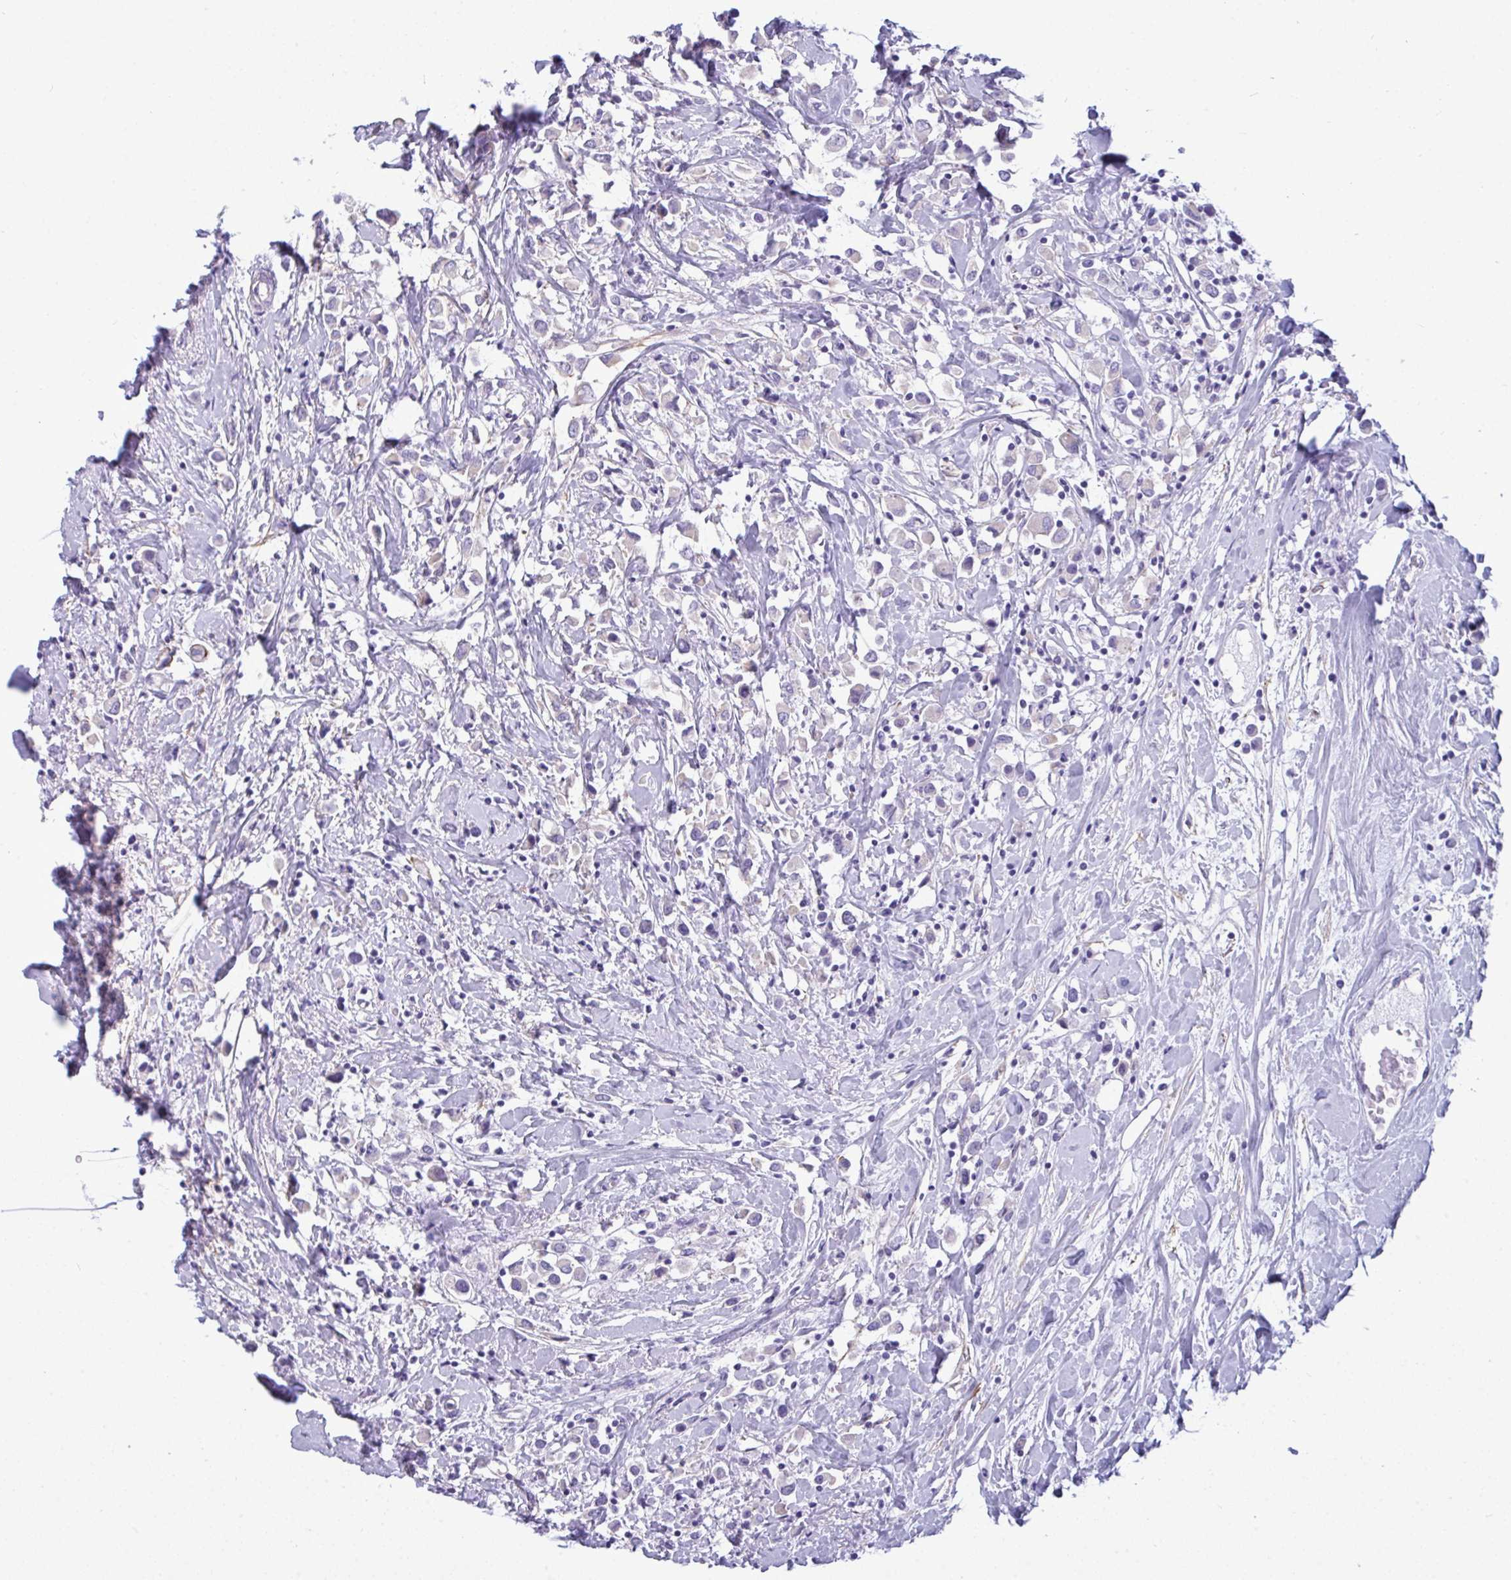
{"staining": {"intensity": "negative", "quantity": "none", "location": "none"}, "tissue": "breast cancer", "cell_type": "Tumor cells", "image_type": "cancer", "snomed": [{"axis": "morphology", "description": "Duct carcinoma"}, {"axis": "topography", "description": "Breast"}], "caption": "The IHC micrograph has no significant positivity in tumor cells of intraductal carcinoma (breast) tissue.", "gene": "MYH10", "patient": {"sex": "female", "age": 61}}